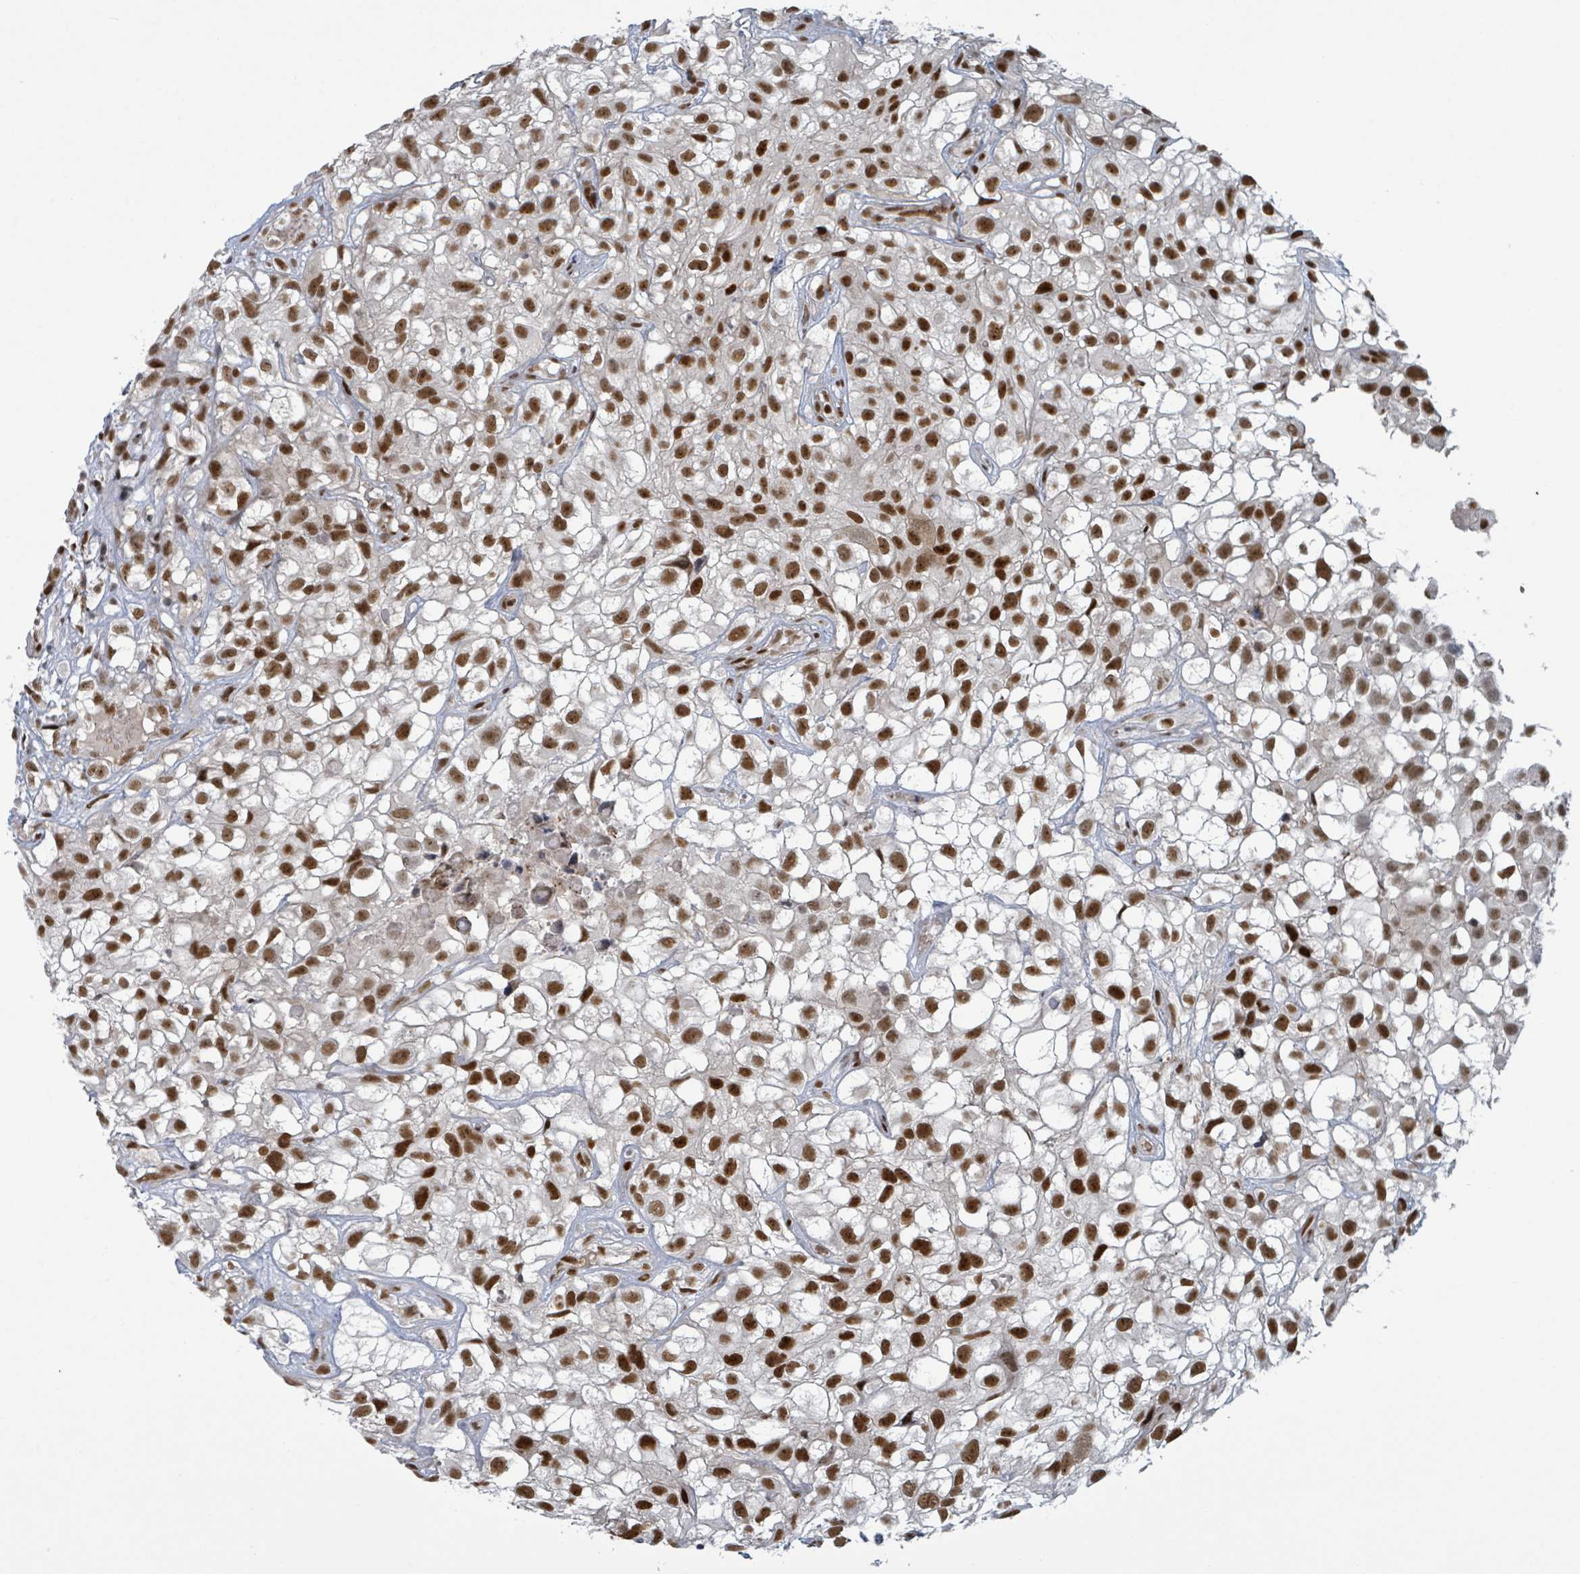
{"staining": {"intensity": "strong", "quantity": ">75%", "location": "nuclear"}, "tissue": "urothelial cancer", "cell_type": "Tumor cells", "image_type": "cancer", "snomed": [{"axis": "morphology", "description": "Urothelial carcinoma, High grade"}, {"axis": "topography", "description": "Urinary bladder"}], "caption": "The photomicrograph demonstrates staining of urothelial cancer, revealing strong nuclear protein positivity (brown color) within tumor cells.", "gene": "KLF3", "patient": {"sex": "male", "age": 56}}